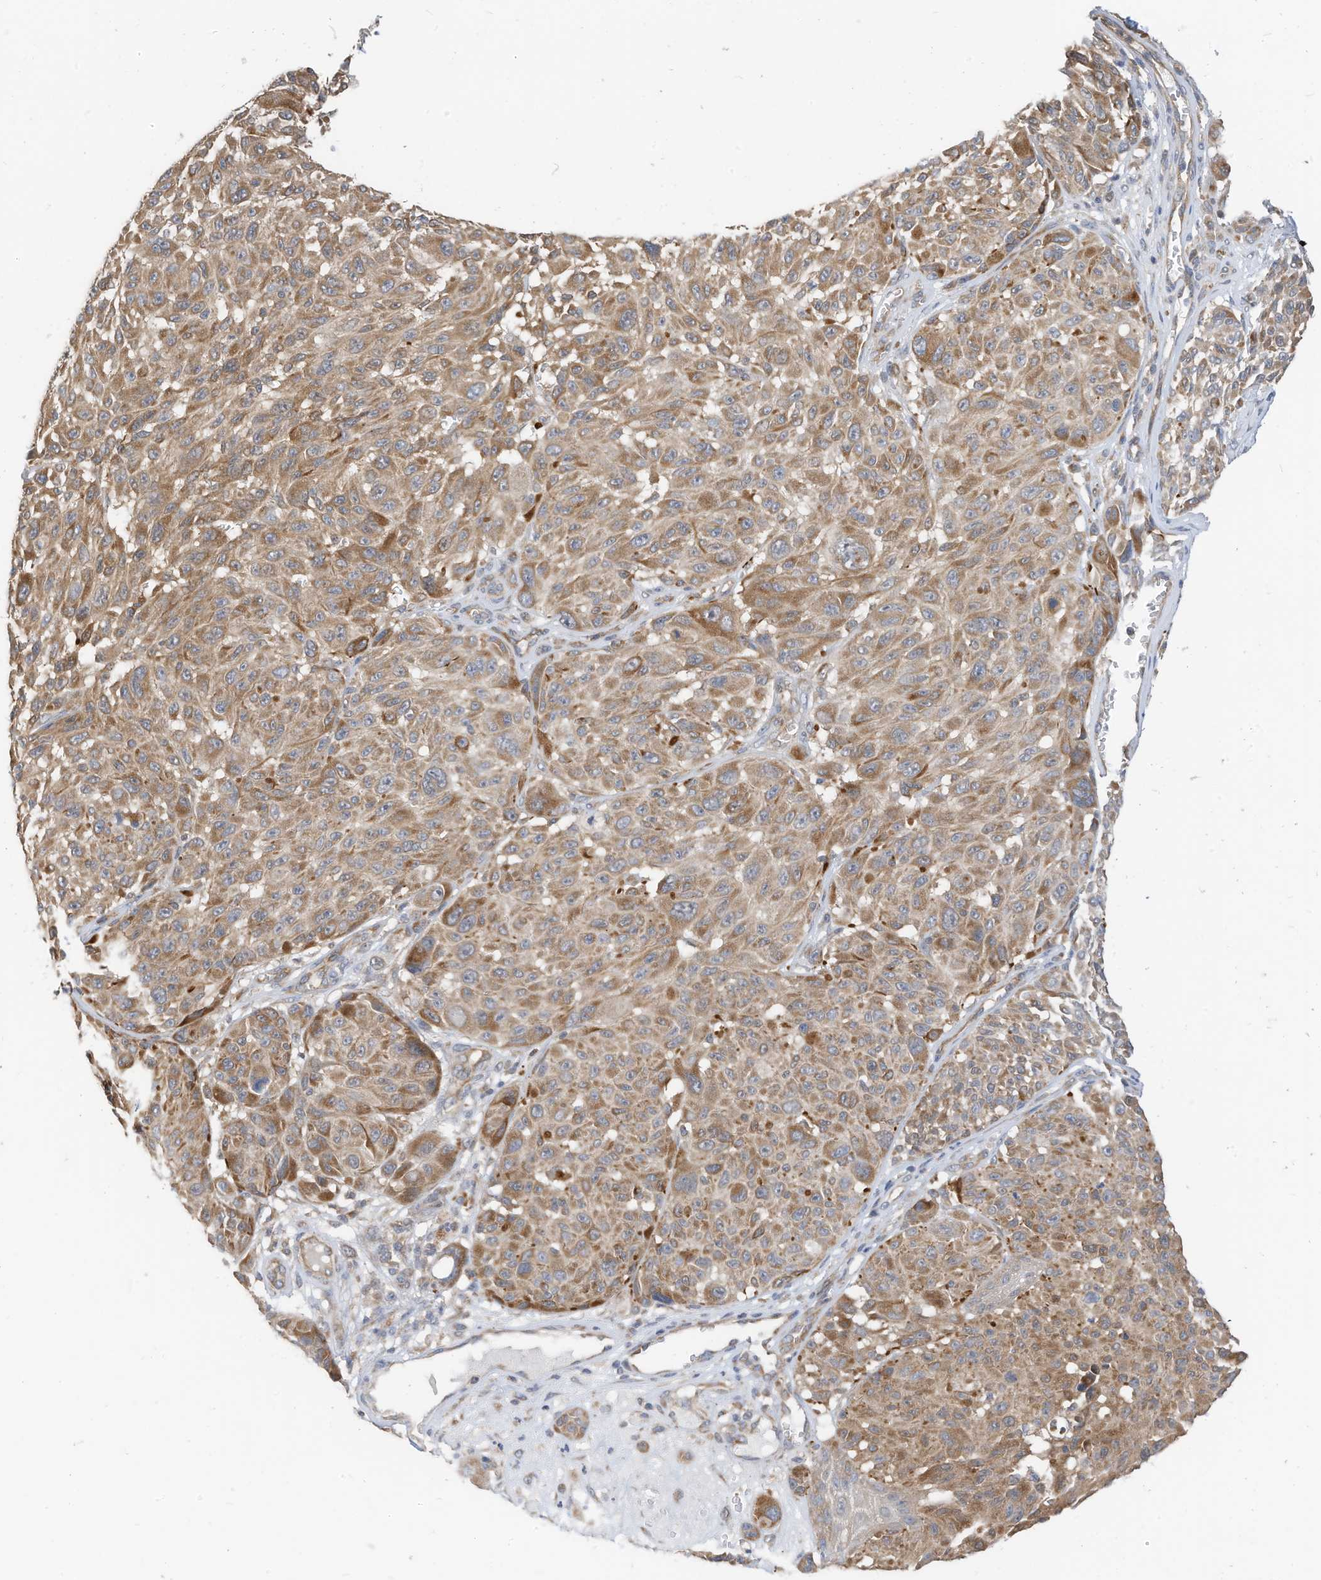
{"staining": {"intensity": "moderate", "quantity": ">75%", "location": "cytoplasmic/membranous"}, "tissue": "melanoma", "cell_type": "Tumor cells", "image_type": "cancer", "snomed": [{"axis": "morphology", "description": "Malignant melanoma, NOS"}, {"axis": "topography", "description": "Skin"}], "caption": "Brown immunohistochemical staining in human melanoma exhibits moderate cytoplasmic/membranous staining in about >75% of tumor cells.", "gene": "METTL6", "patient": {"sex": "male", "age": 83}}